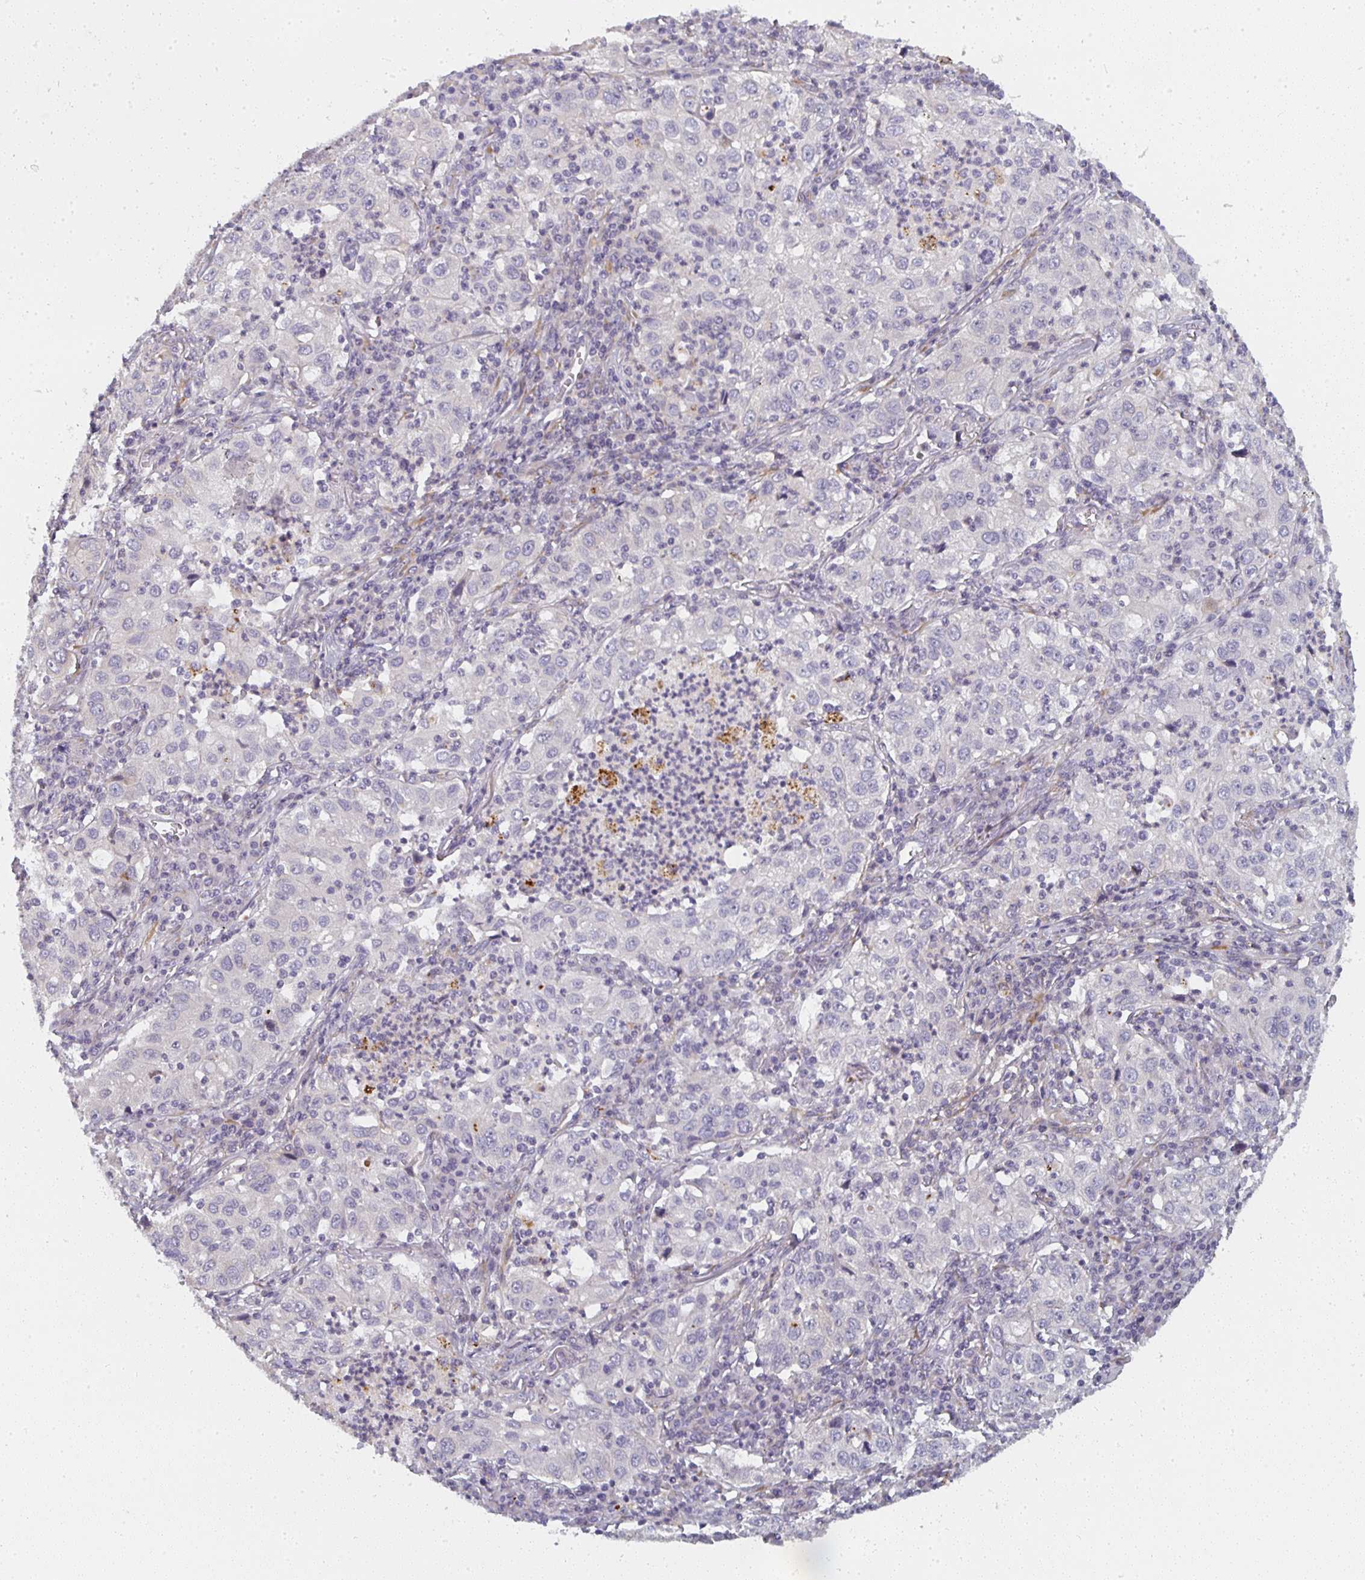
{"staining": {"intensity": "negative", "quantity": "none", "location": "none"}, "tissue": "lung cancer", "cell_type": "Tumor cells", "image_type": "cancer", "snomed": [{"axis": "morphology", "description": "Squamous cell carcinoma, NOS"}, {"axis": "topography", "description": "Lung"}], "caption": "Tumor cells are negative for protein expression in human lung cancer (squamous cell carcinoma). (DAB (3,3'-diaminobenzidine) immunohistochemistry with hematoxylin counter stain).", "gene": "CTHRC1", "patient": {"sex": "male", "age": 71}}